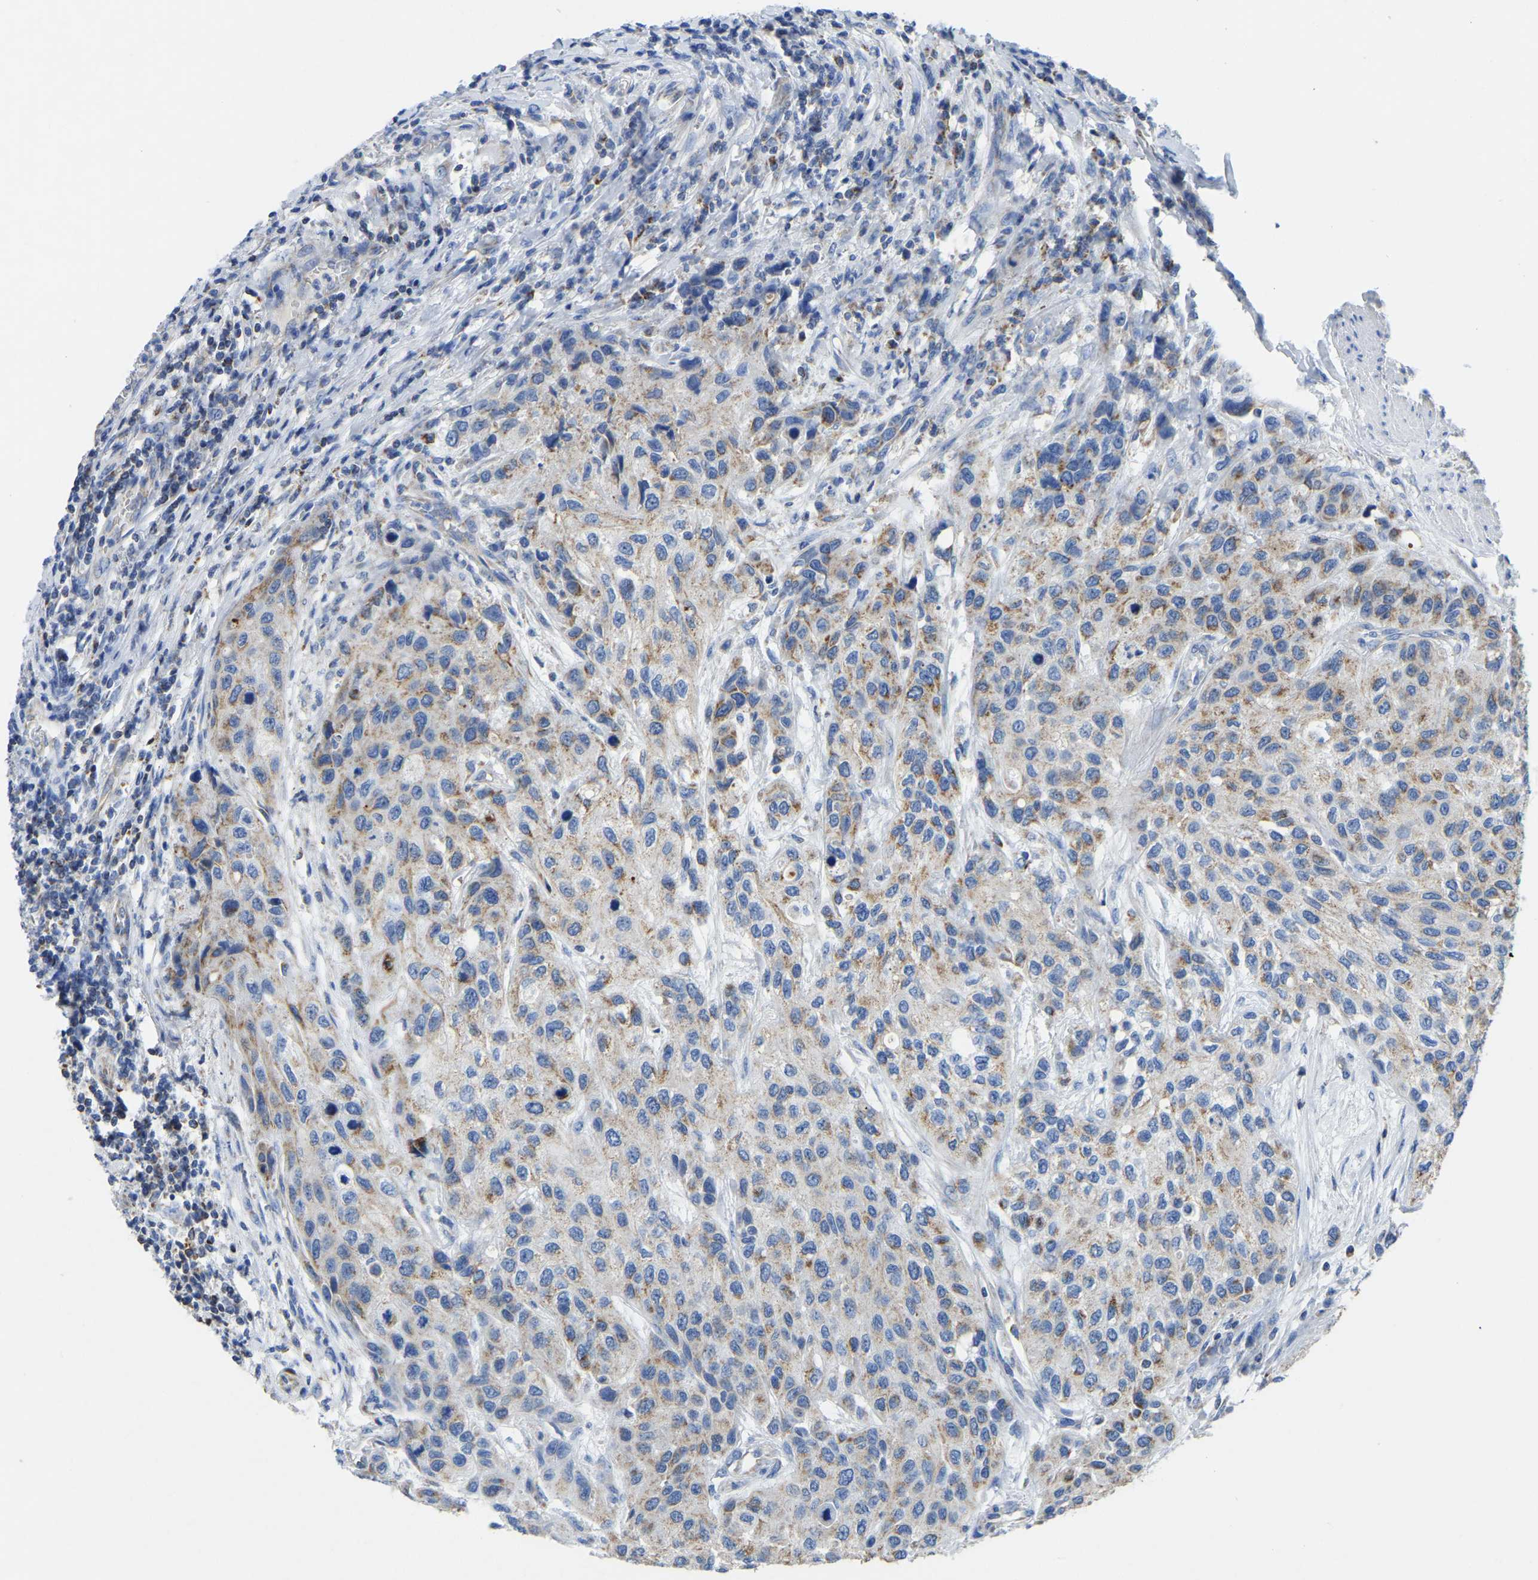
{"staining": {"intensity": "moderate", "quantity": ">75%", "location": "cytoplasmic/membranous"}, "tissue": "urothelial cancer", "cell_type": "Tumor cells", "image_type": "cancer", "snomed": [{"axis": "morphology", "description": "Urothelial carcinoma, High grade"}, {"axis": "topography", "description": "Urinary bladder"}], "caption": "There is medium levels of moderate cytoplasmic/membranous staining in tumor cells of high-grade urothelial carcinoma, as demonstrated by immunohistochemical staining (brown color).", "gene": "ETFA", "patient": {"sex": "female", "age": 56}}